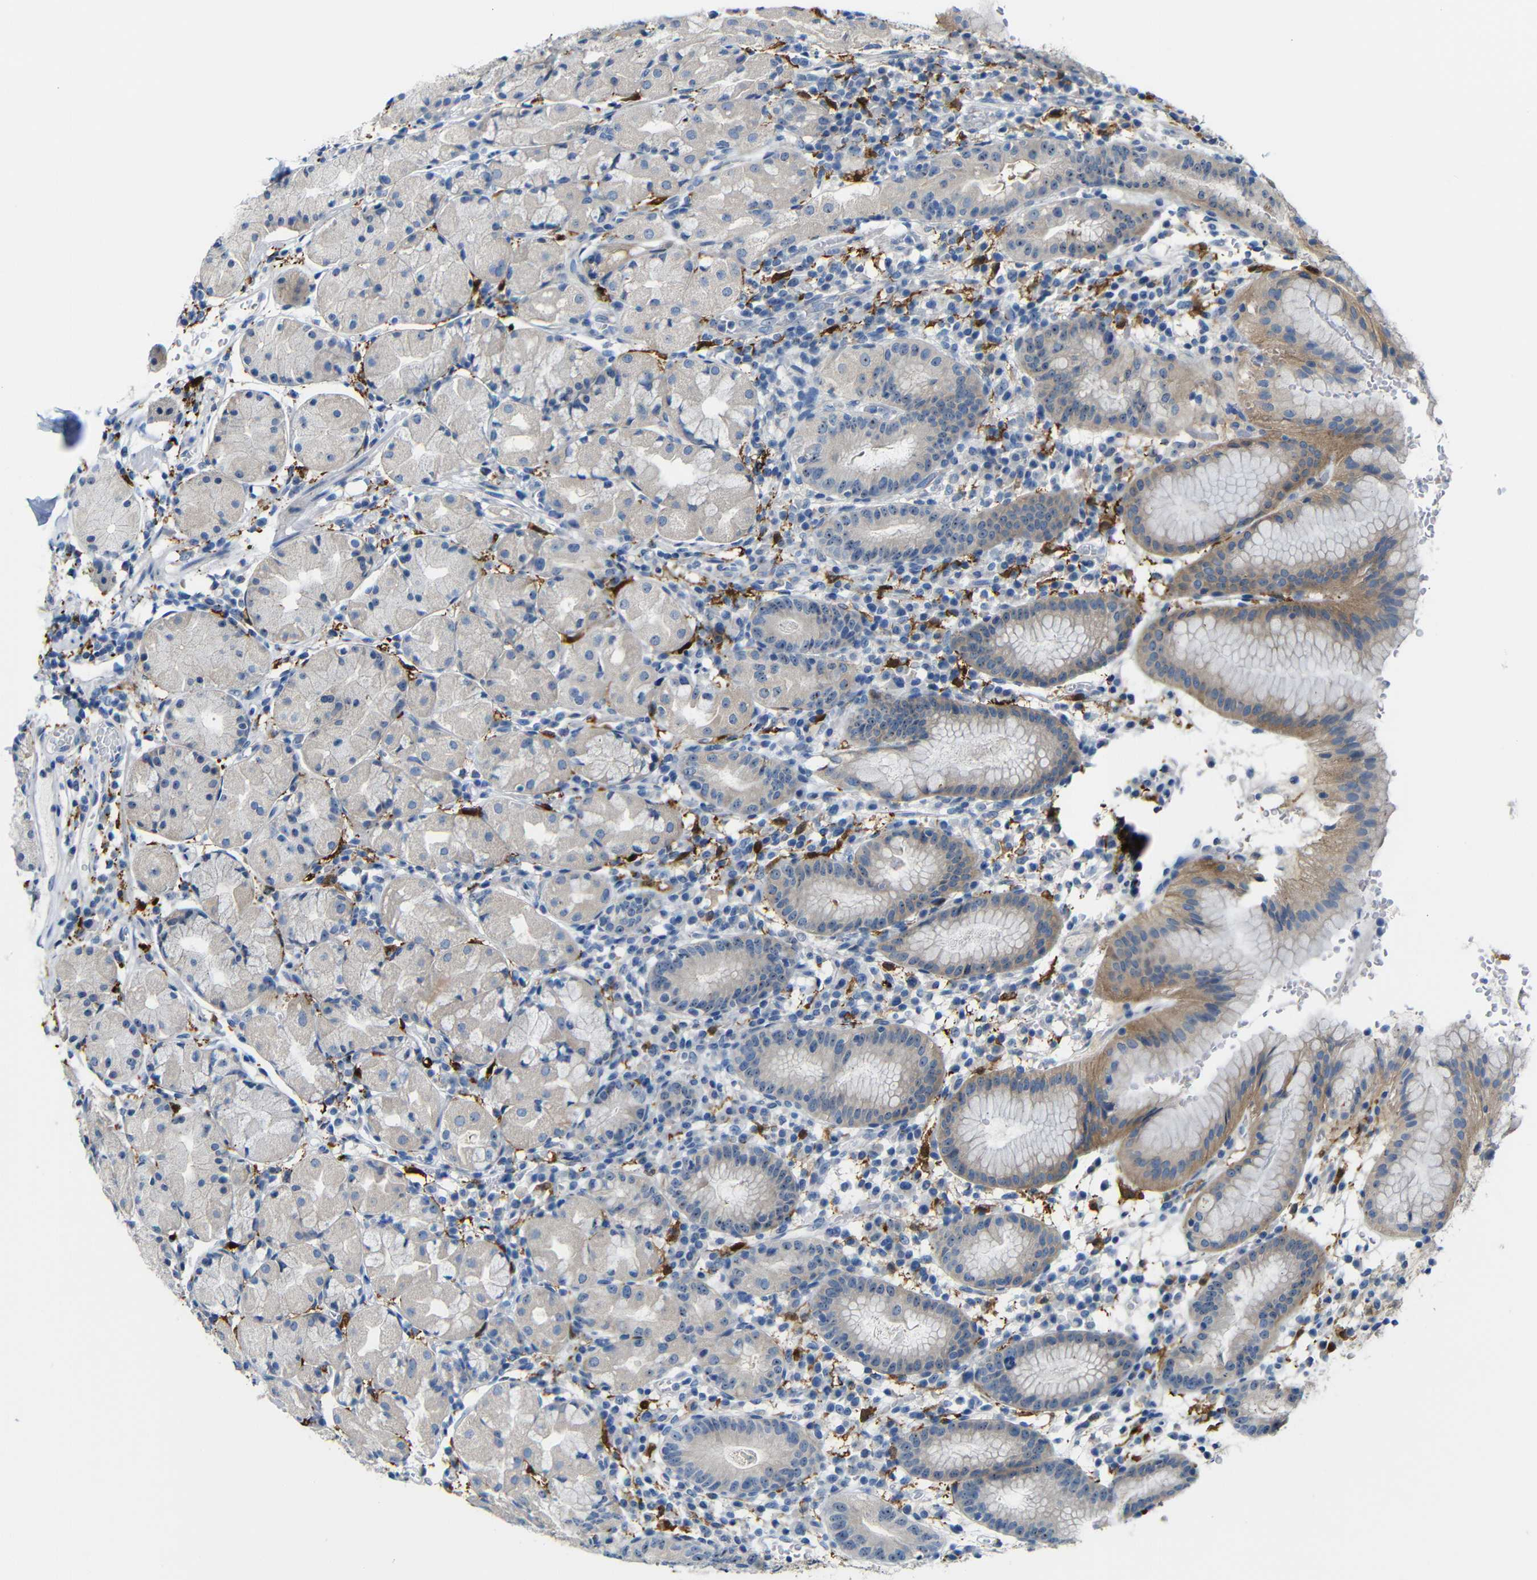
{"staining": {"intensity": "moderate", "quantity": "<25%", "location": "cytoplasmic/membranous,nuclear"}, "tissue": "stomach", "cell_type": "Glandular cells", "image_type": "normal", "snomed": [{"axis": "morphology", "description": "Normal tissue, NOS"}, {"axis": "topography", "description": "Stomach"}, {"axis": "topography", "description": "Stomach, lower"}], "caption": "Protein staining exhibits moderate cytoplasmic/membranous,nuclear staining in about <25% of glandular cells in unremarkable stomach. The protein is shown in brown color, while the nuclei are stained blue.", "gene": "C1orf210", "patient": {"sex": "female", "age": 75}}